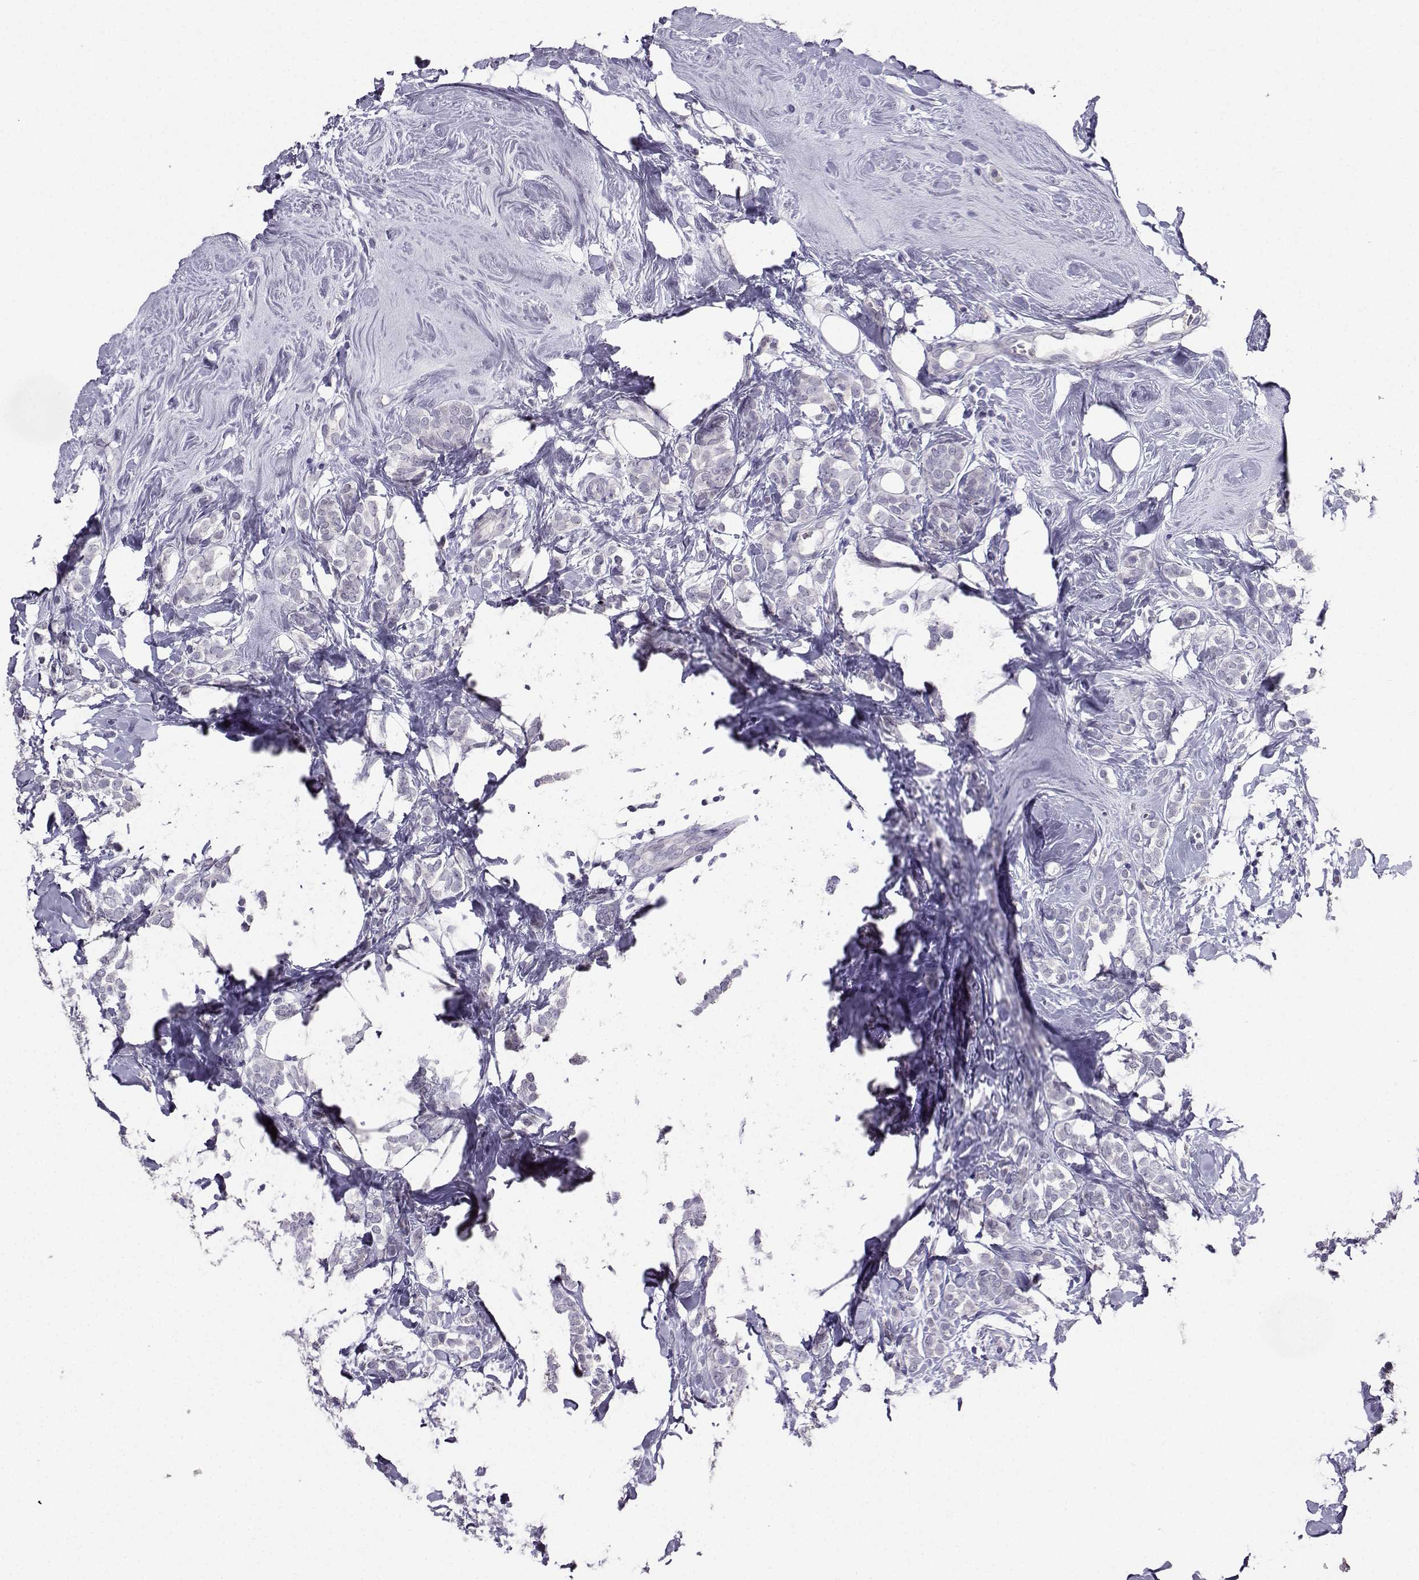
{"staining": {"intensity": "negative", "quantity": "none", "location": "none"}, "tissue": "breast cancer", "cell_type": "Tumor cells", "image_type": "cancer", "snomed": [{"axis": "morphology", "description": "Lobular carcinoma"}, {"axis": "topography", "description": "Breast"}], "caption": "An immunohistochemistry image of breast cancer (lobular carcinoma) is shown. There is no staining in tumor cells of breast cancer (lobular carcinoma).", "gene": "CARTPT", "patient": {"sex": "female", "age": 49}}